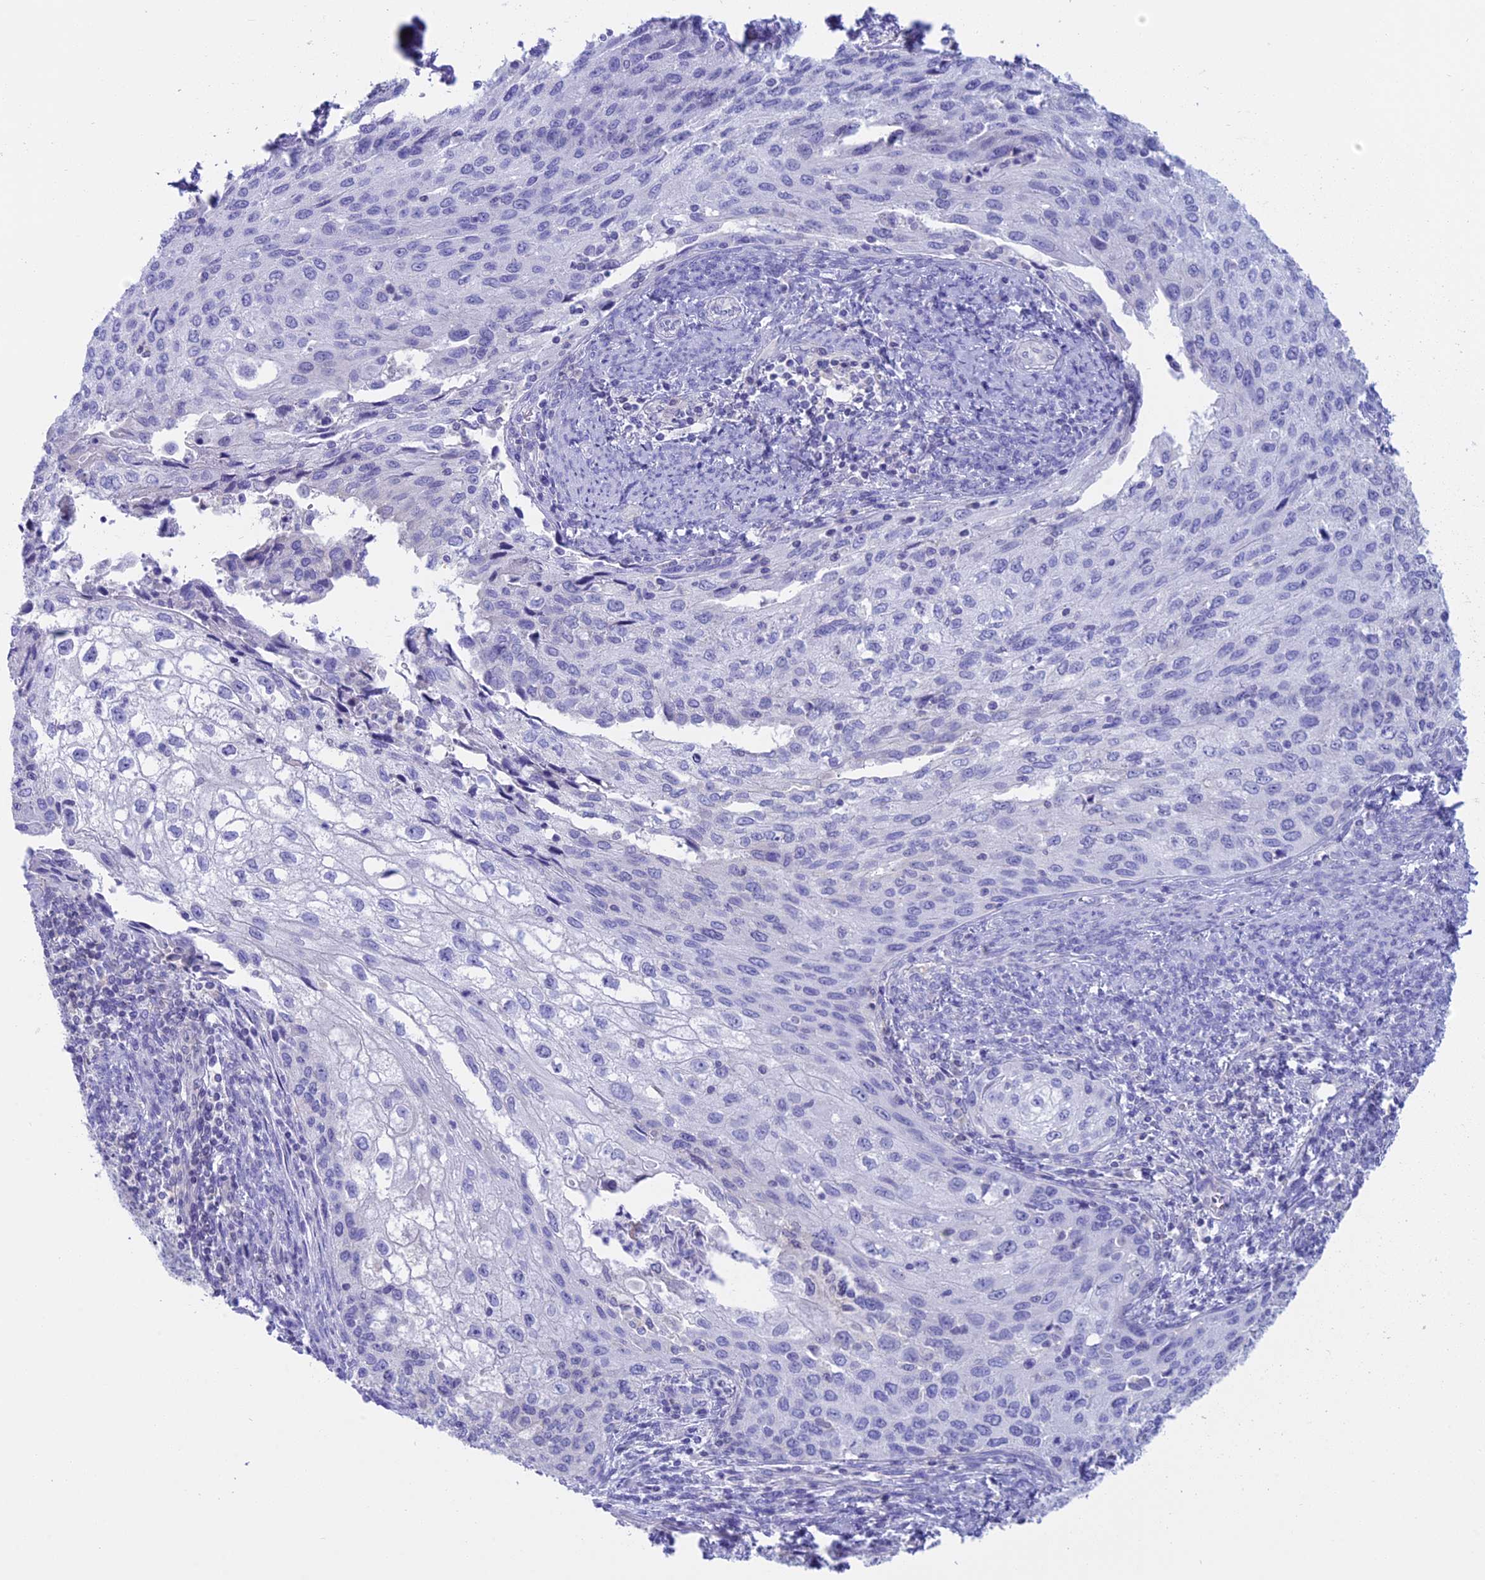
{"staining": {"intensity": "negative", "quantity": "none", "location": "none"}, "tissue": "cervical cancer", "cell_type": "Tumor cells", "image_type": "cancer", "snomed": [{"axis": "morphology", "description": "Squamous cell carcinoma, NOS"}, {"axis": "topography", "description": "Cervix"}], "caption": "Immunohistochemical staining of squamous cell carcinoma (cervical) shows no significant positivity in tumor cells. Nuclei are stained in blue.", "gene": "RP1", "patient": {"sex": "female", "age": 67}}